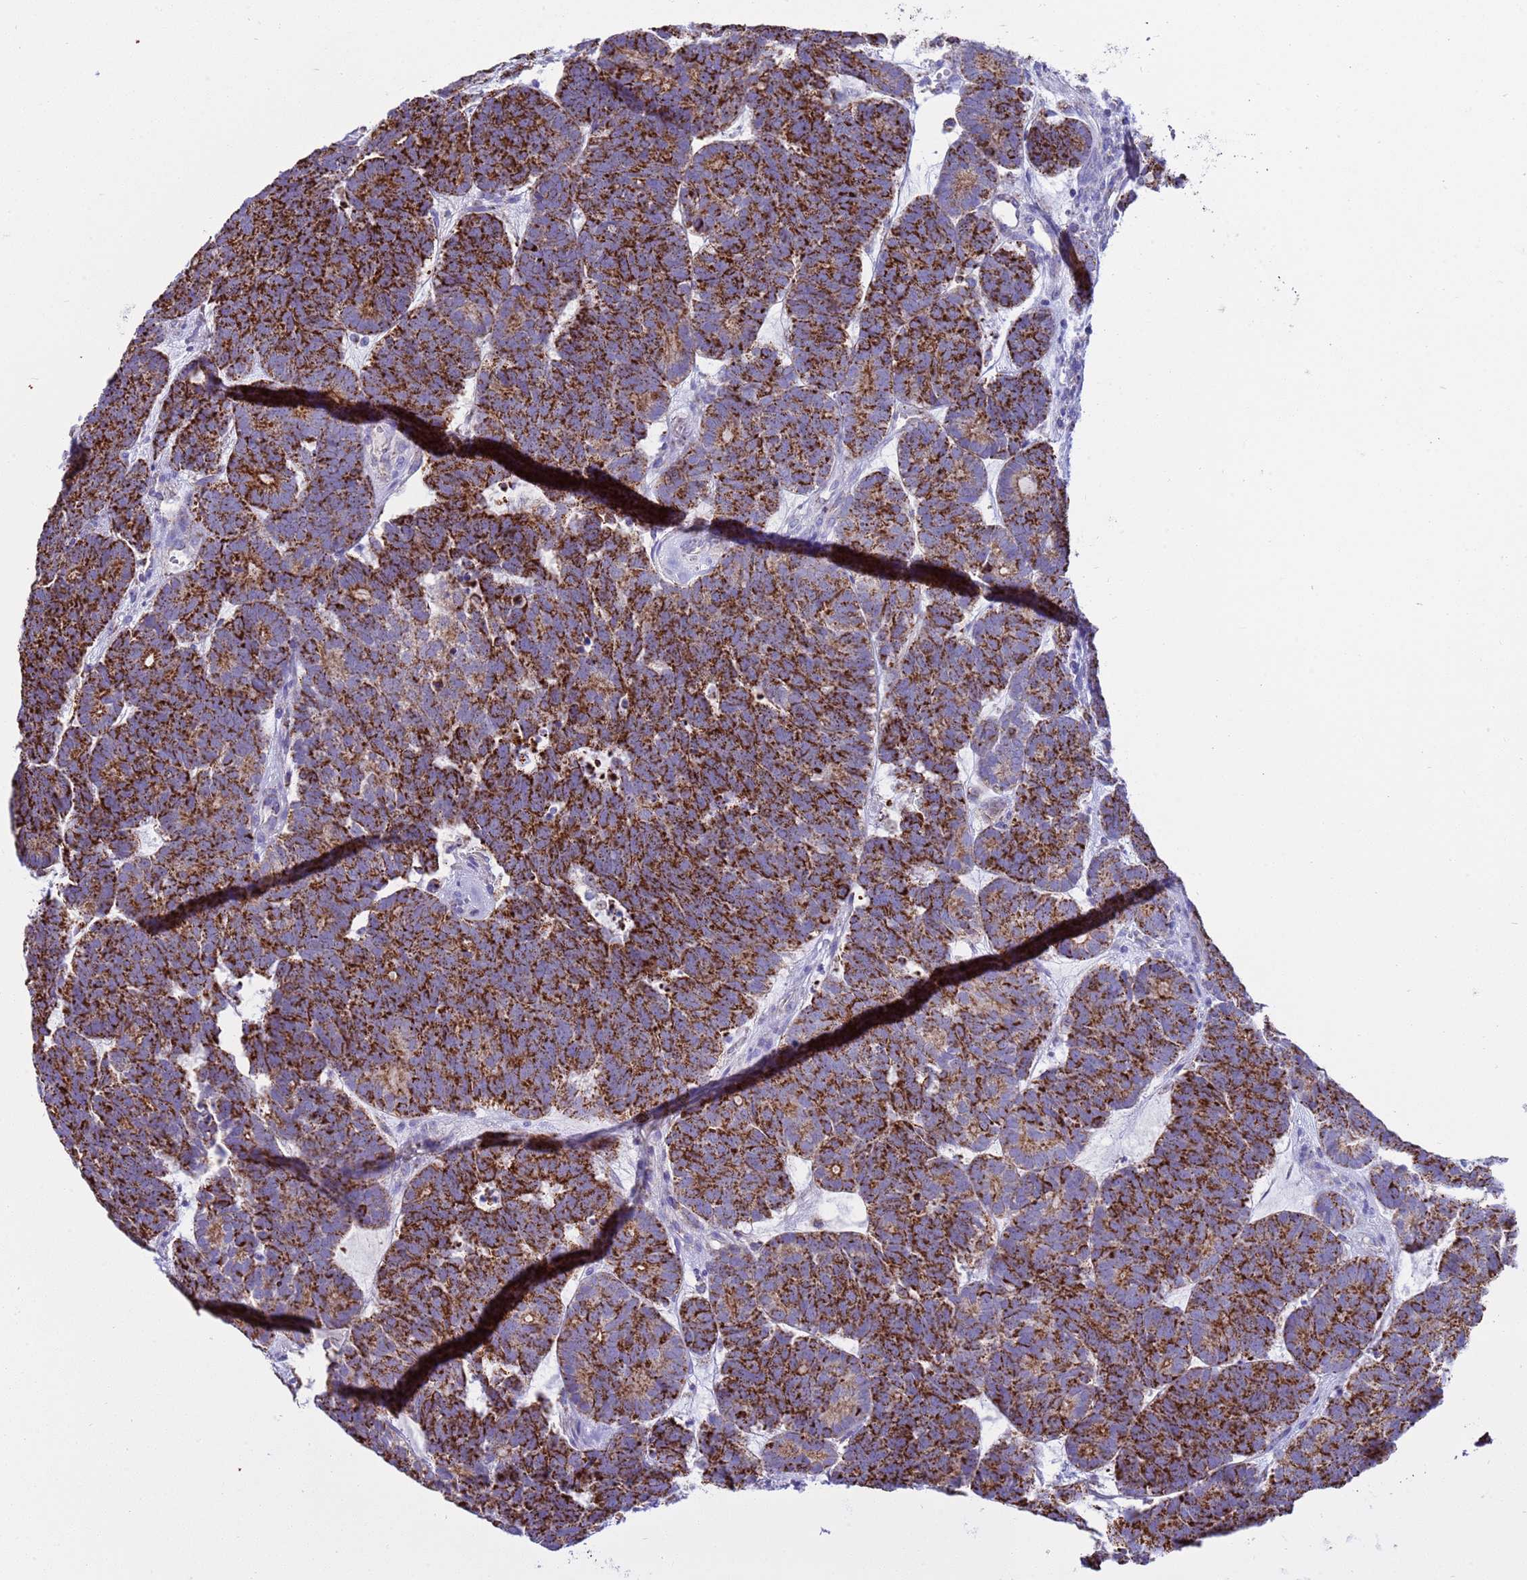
{"staining": {"intensity": "strong", "quantity": ">75%", "location": "cytoplasmic/membranous"}, "tissue": "head and neck cancer", "cell_type": "Tumor cells", "image_type": "cancer", "snomed": [{"axis": "morphology", "description": "Adenocarcinoma, NOS"}, {"axis": "topography", "description": "Head-Neck"}], "caption": "A high amount of strong cytoplasmic/membranous staining is identified in about >75% of tumor cells in adenocarcinoma (head and neck) tissue.", "gene": "RNF165", "patient": {"sex": "female", "age": 81}}